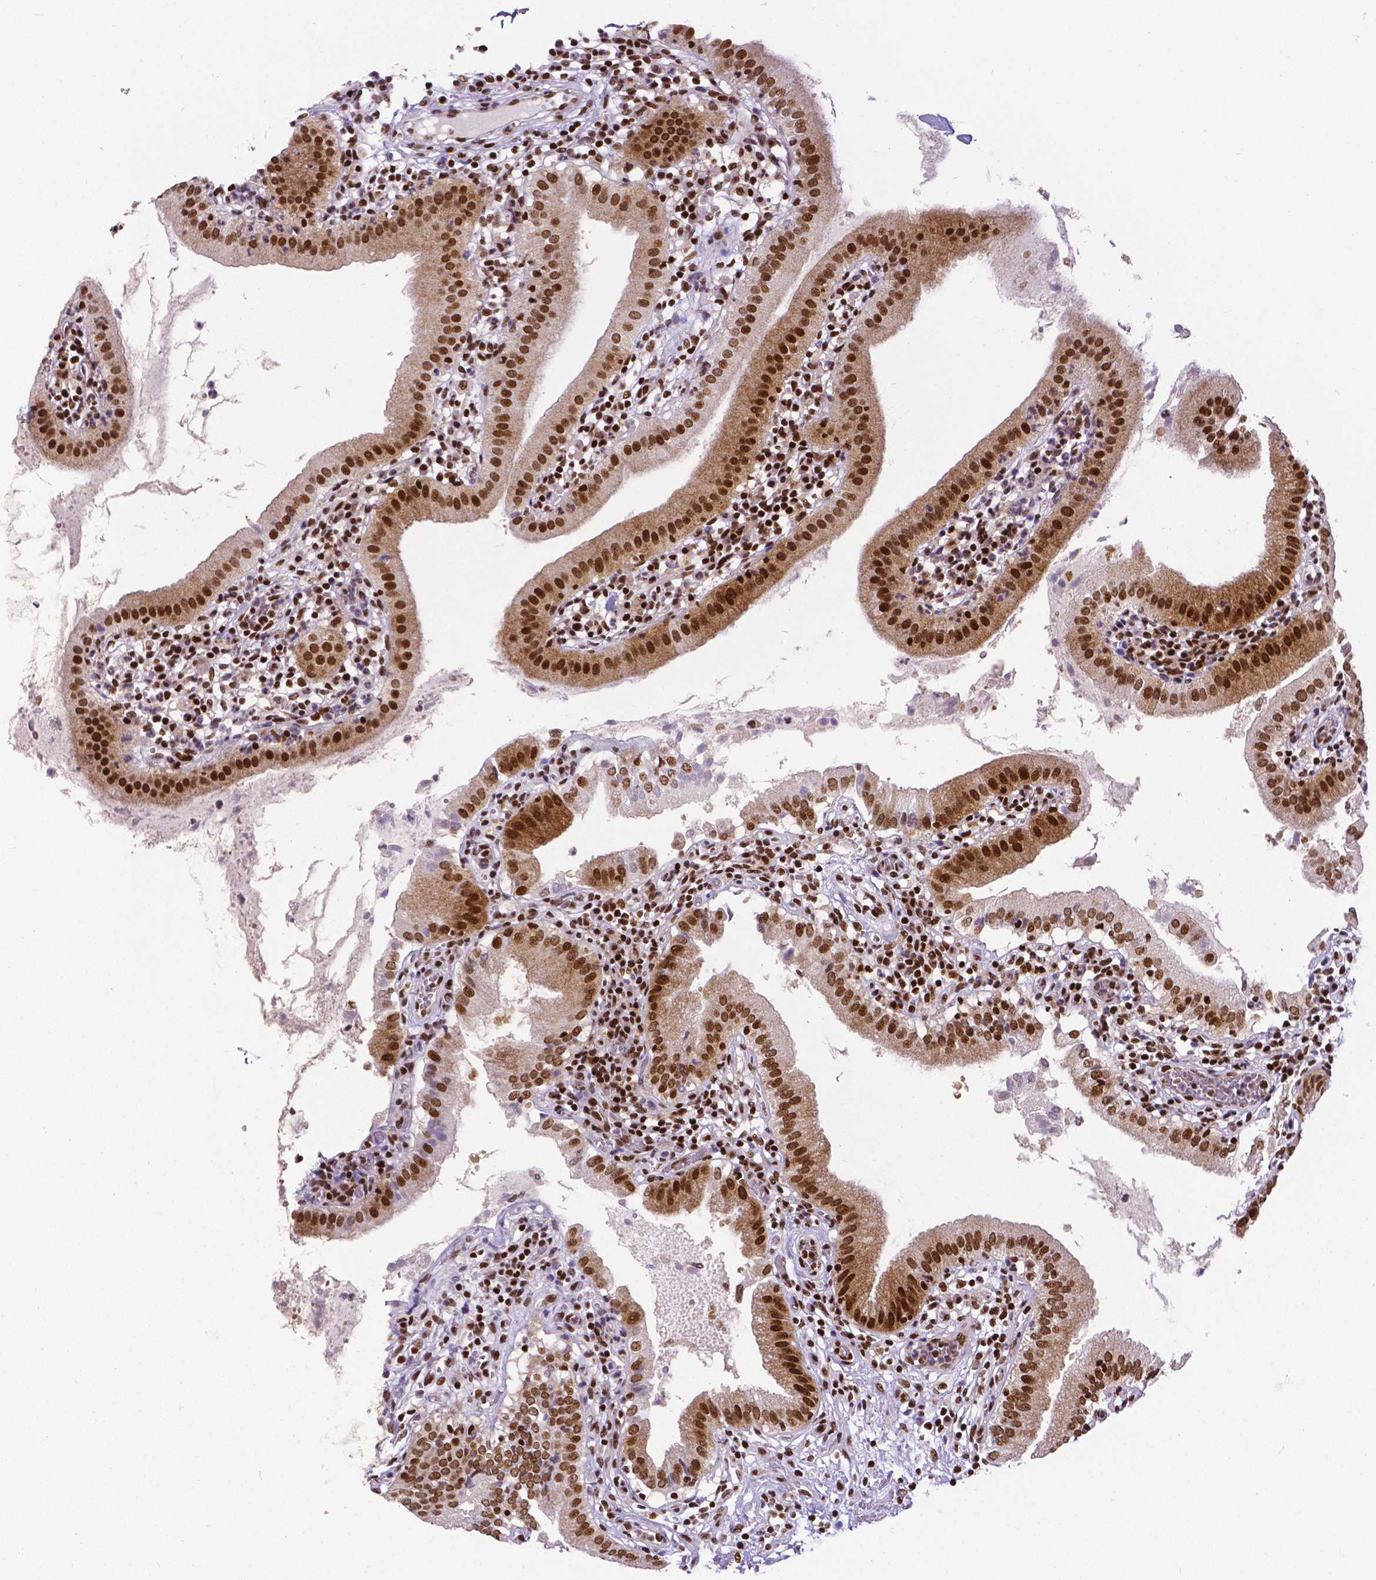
{"staining": {"intensity": "strong", "quantity": ">75%", "location": "cytoplasmic/membranous,nuclear"}, "tissue": "gallbladder", "cell_type": "Glandular cells", "image_type": "normal", "snomed": [{"axis": "morphology", "description": "Normal tissue, NOS"}, {"axis": "topography", "description": "Gallbladder"}], "caption": "Immunohistochemistry of benign gallbladder demonstrates high levels of strong cytoplasmic/membranous,nuclear positivity in approximately >75% of glandular cells. (IHC, brightfield microscopy, high magnification).", "gene": "CTCF", "patient": {"sex": "female", "age": 65}}